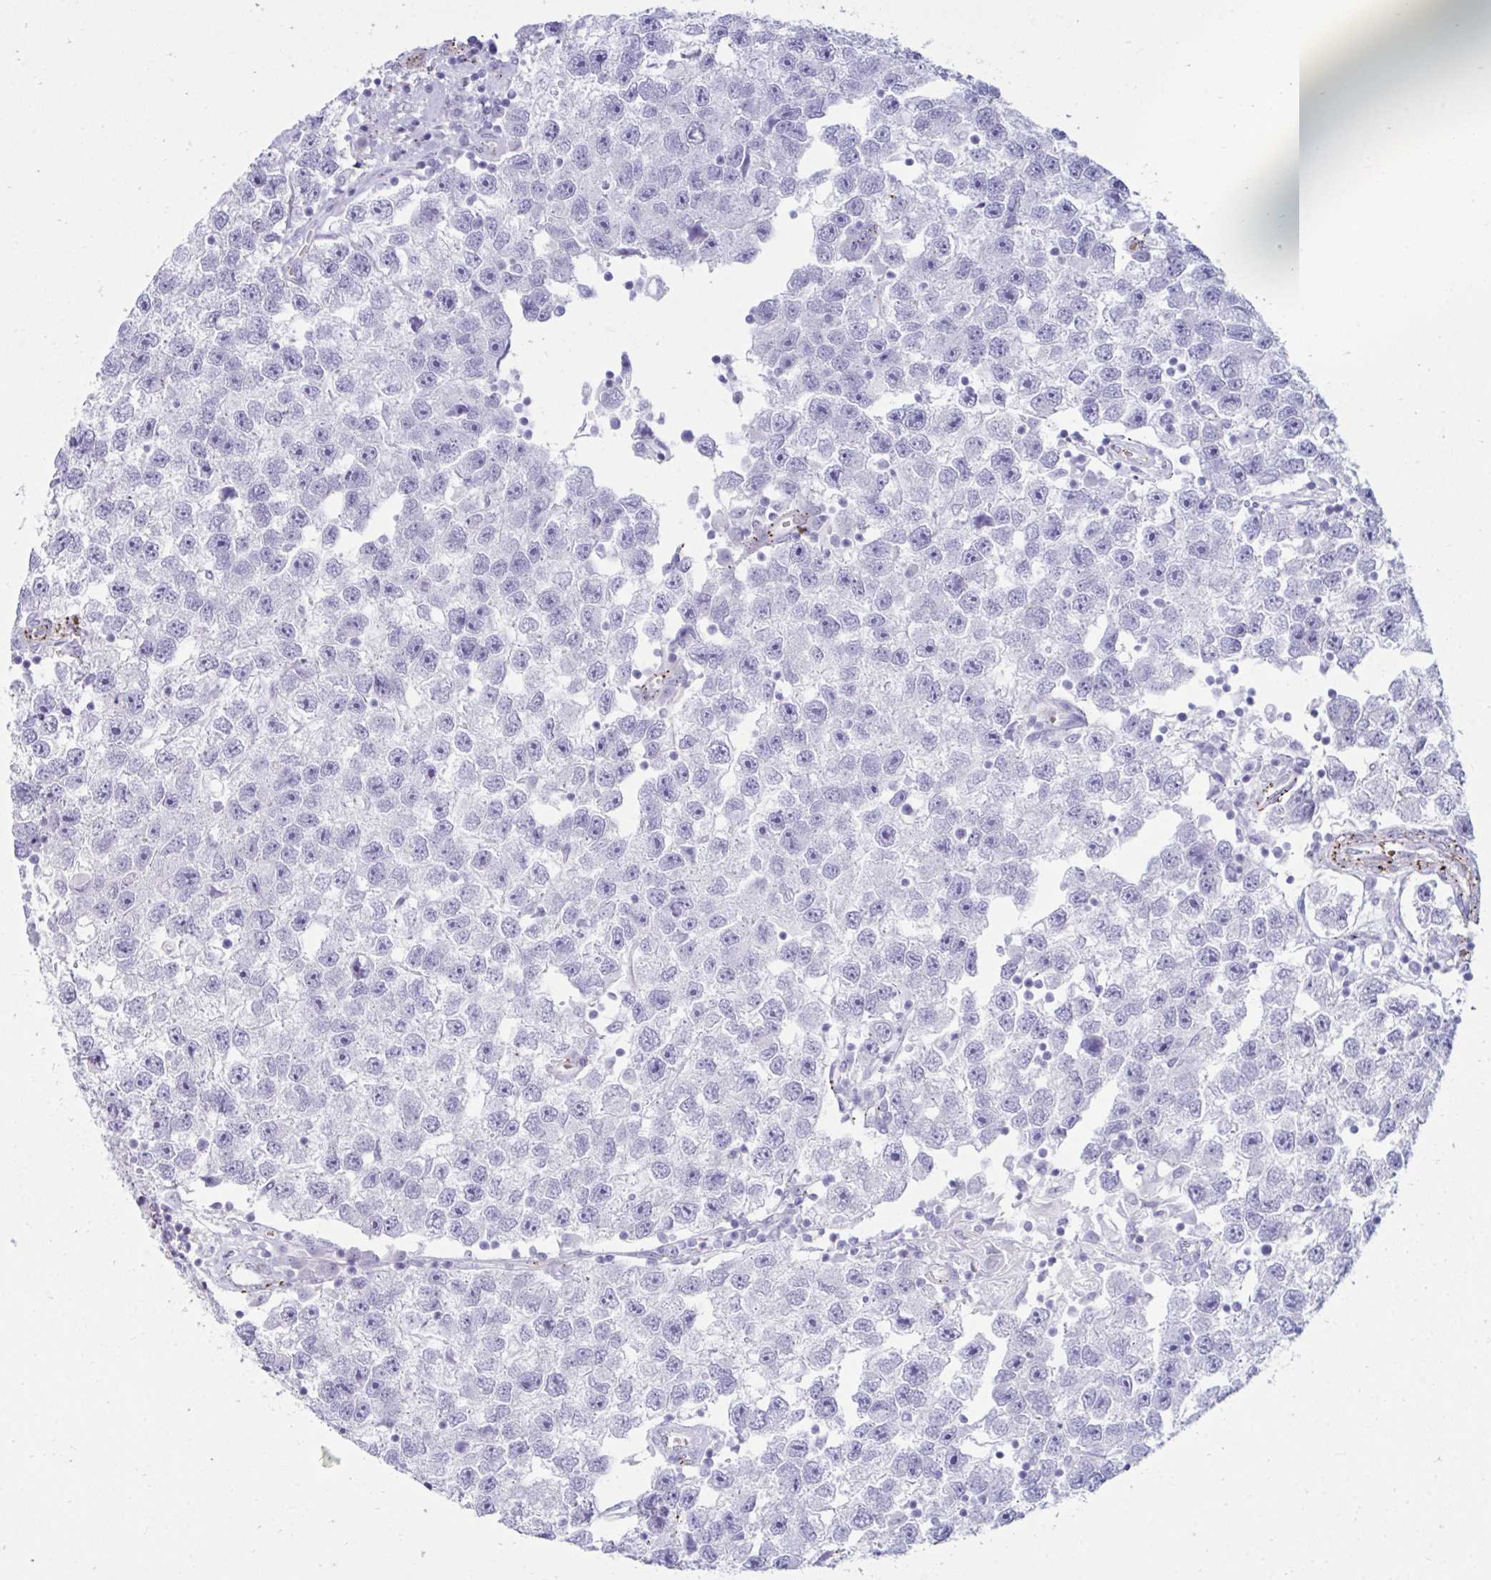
{"staining": {"intensity": "negative", "quantity": "none", "location": "none"}, "tissue": "testis cancer", "cell_type": "Tumor cells", "image_type": "cancer", "snomed": [{"axis": "morphology", "description": "Seminoma, NOS"}, {"axis": "topography", "description": "Testis"}], "caption": "An immunohistochemistry (IHC) photomicrograph of testis seminoma is shown. There is no staining in tumor cells of testis seminoma. (Stains: DAB (3,3'-diaminobenzidine) immunohistochemistry (IHC) with hematoxylin counter stain, Microscopy: brightfield microscopy at high magnification).", "gene": "UBL3", "patient": {"sex": "male", "age": 26}}